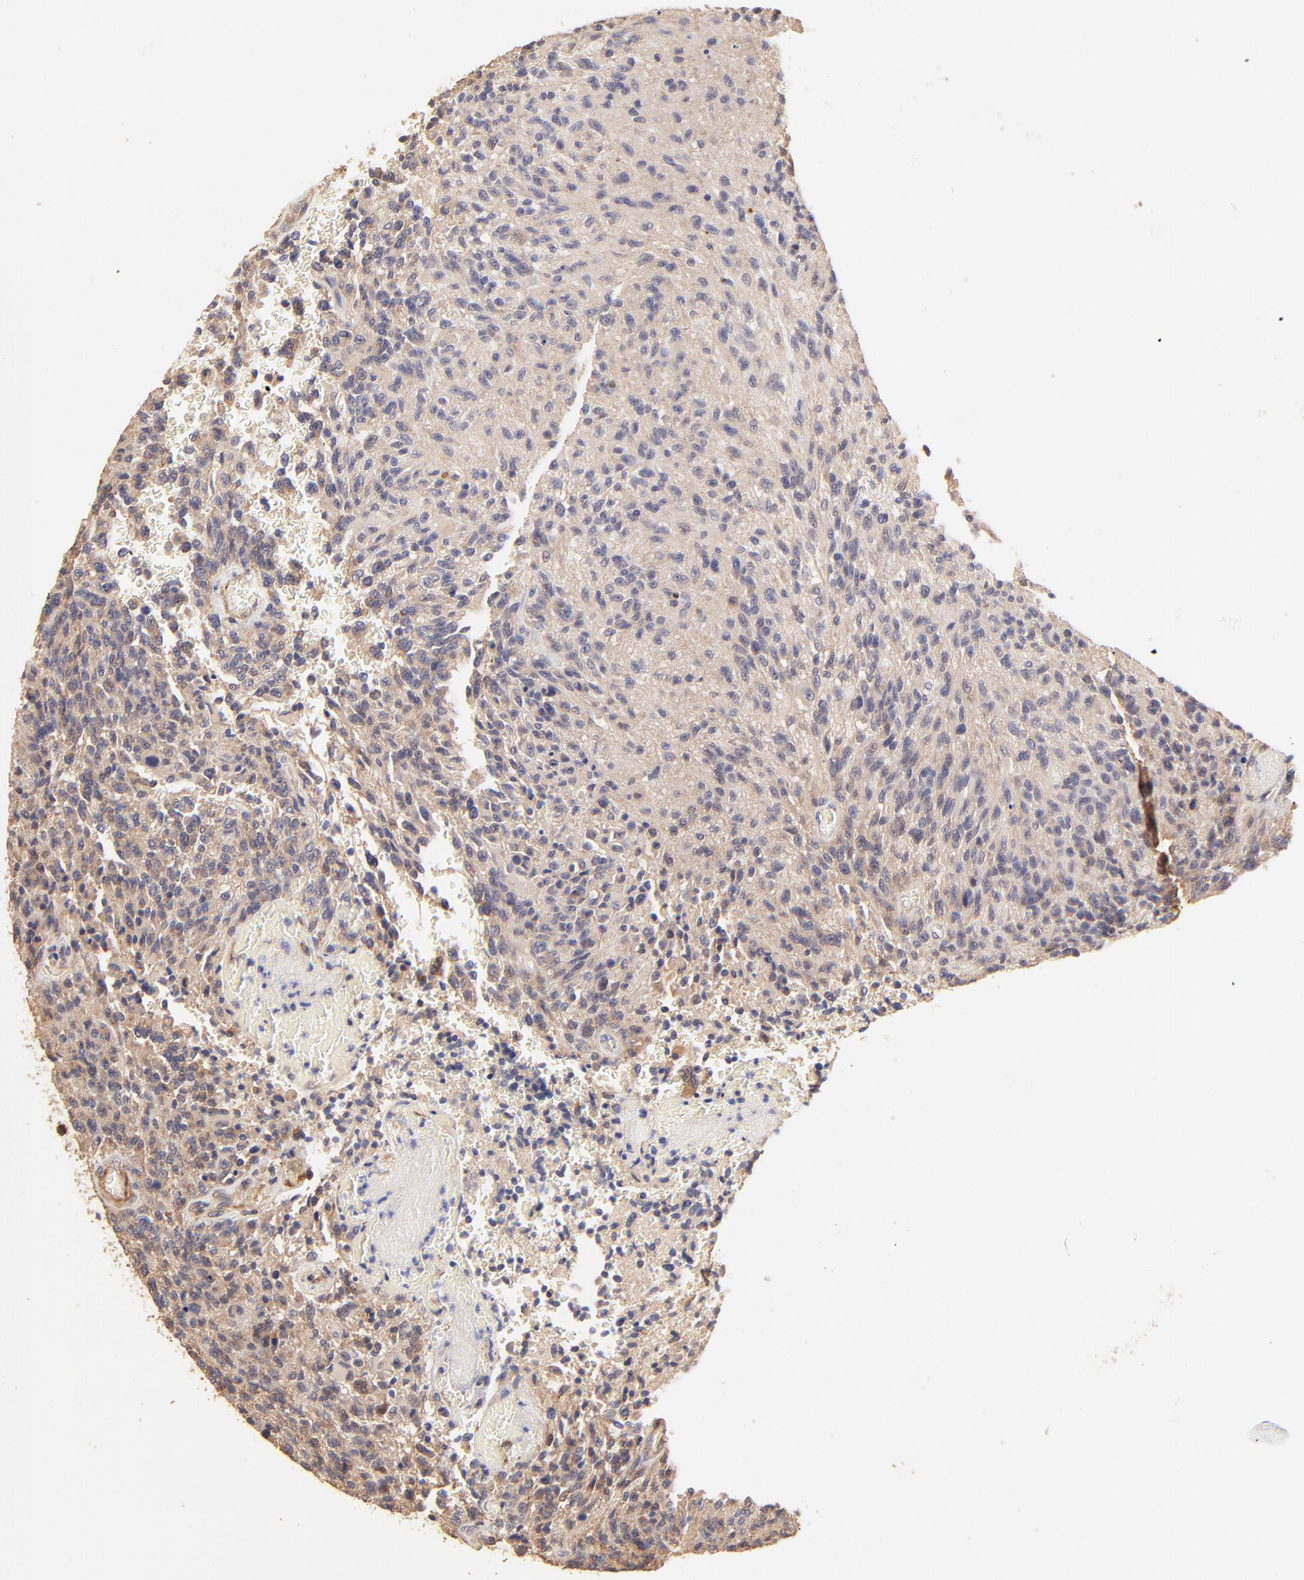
{"staining": {"intensity": "moderate", "quantity": "25%-75%", "location": "cytoplasmic/membranous"}, "tissue": "glioma", "cell_type": "Tumor cells", "image_type": "cancer", "snomed": [{"axis": "morphology", "description": "Normal tissue, NOS"}, {"axis": "morphology", "description": "Glioma, malignant, High grade"}, {"axis": "topography", "description": "Cerebral cortex"}], "caption": "A high-resolution image shows IHC staining of glioma, which shows moderate cytoplasmic/membranous positivity in about 25%-75% of tumor cells.", "gene": "TNFAIP3", "patient": {"sex": "male", "age": 56}}